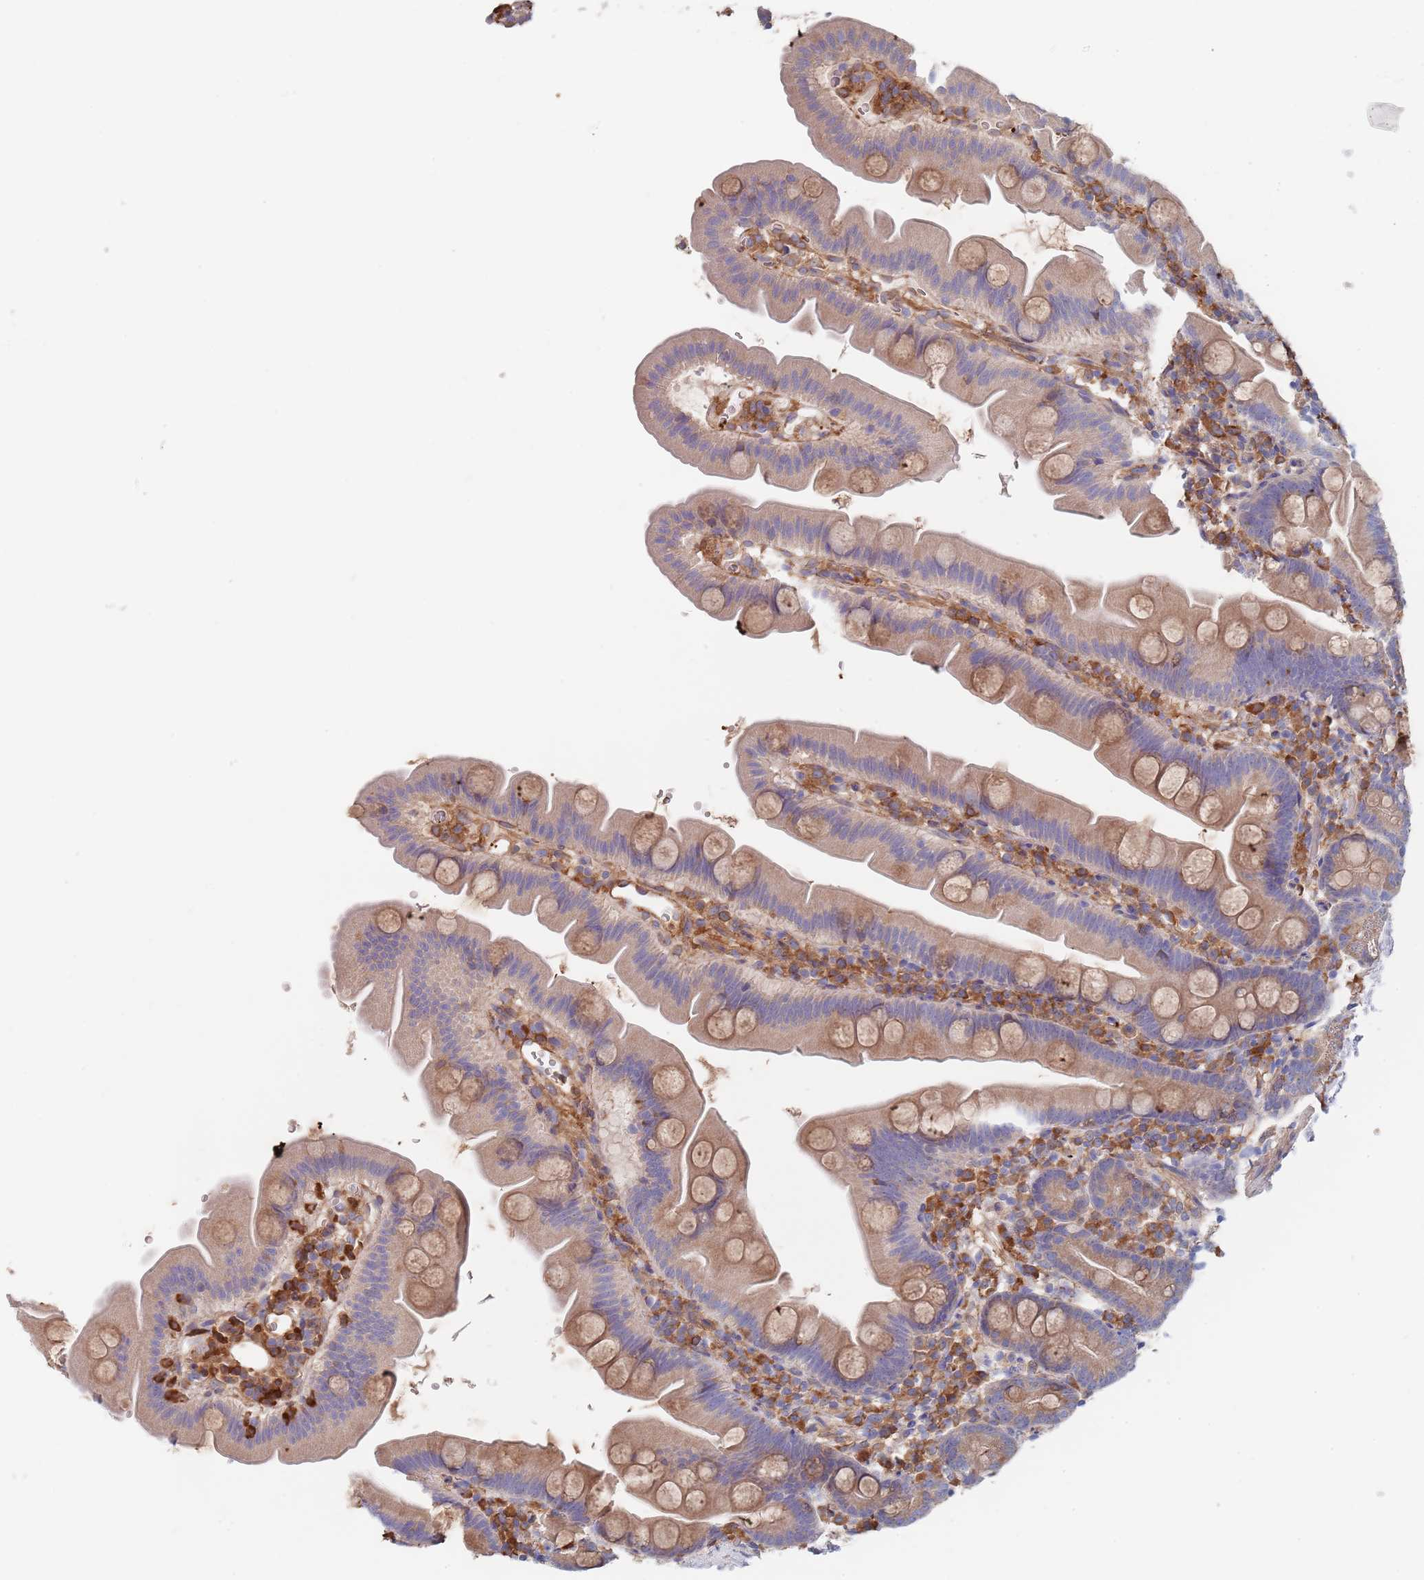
{"staining": {"intensity": "weak", "quantity": ">75%", "location": "cytoplasmic/membranous"}, "tissue": "small intestine", "cell_type": "Glandular cells", "image_type": "normal", "snomed": [{"axis": "morphology", "description": "Normal tissue, NOS"}, {"axis": "topography", "description": "Small intestine"}], "caption": "Immunohistochemical staining of normal small intestine demonstrates >75% levels of weak cytoplasmic/membranous protein expression in approximately >75% of glandular cells. The staining is performed using DAB (3,3'-diaminobenzidine) brown chromogen to label protein expression. The nuclei are counter-stained blue using hematoxylin.", "gene": "DCUN1D3", "patient": {"sex": "female", "age": 68}}